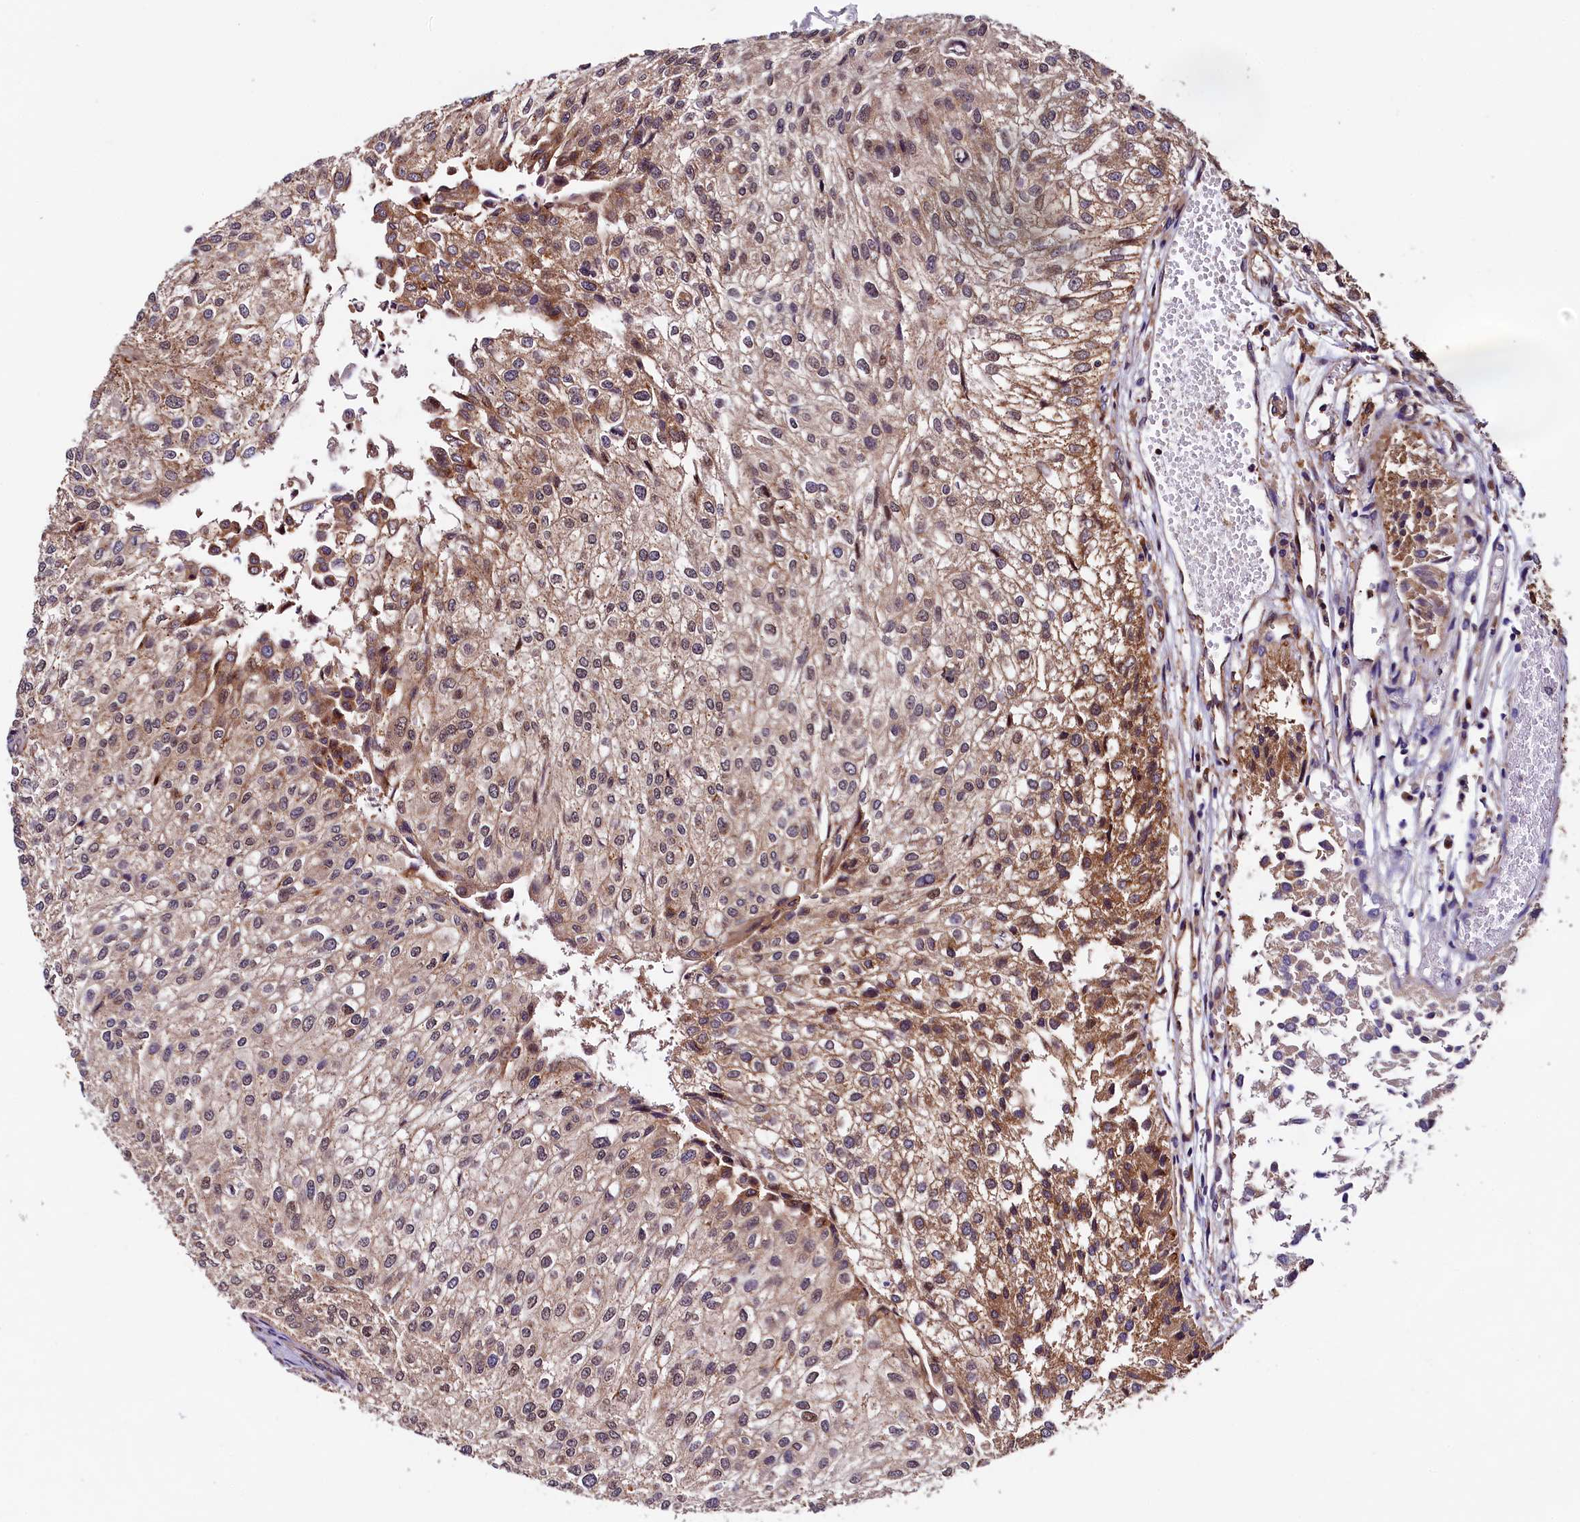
{"staining": {"intensity": "moderate", "quantity": "25%-75%", "location": "cytoplasmic/membranous,nuclear"}, "tissue": "urothelial cancer", "cell_type": "Tumor cells", "image_type": "cancer", "snomed": [{"axis": "morphology", "description": "Urothelial carcinoma, Low grade"}, {"axis": "topography", "description": "Urinary bladder"}], "caption": "Immunohistochemistry (IHC) histopathology image of human urothelial carcinoma (low-grade) stained for a protein (brown), which reveals medium levels of moderate cytoplasmic/membranous and nuclear positivity in approximately 25%-75% of tumor cells.", "gene": "VPS35", "patient": {"sex": "female", "age": 89}}